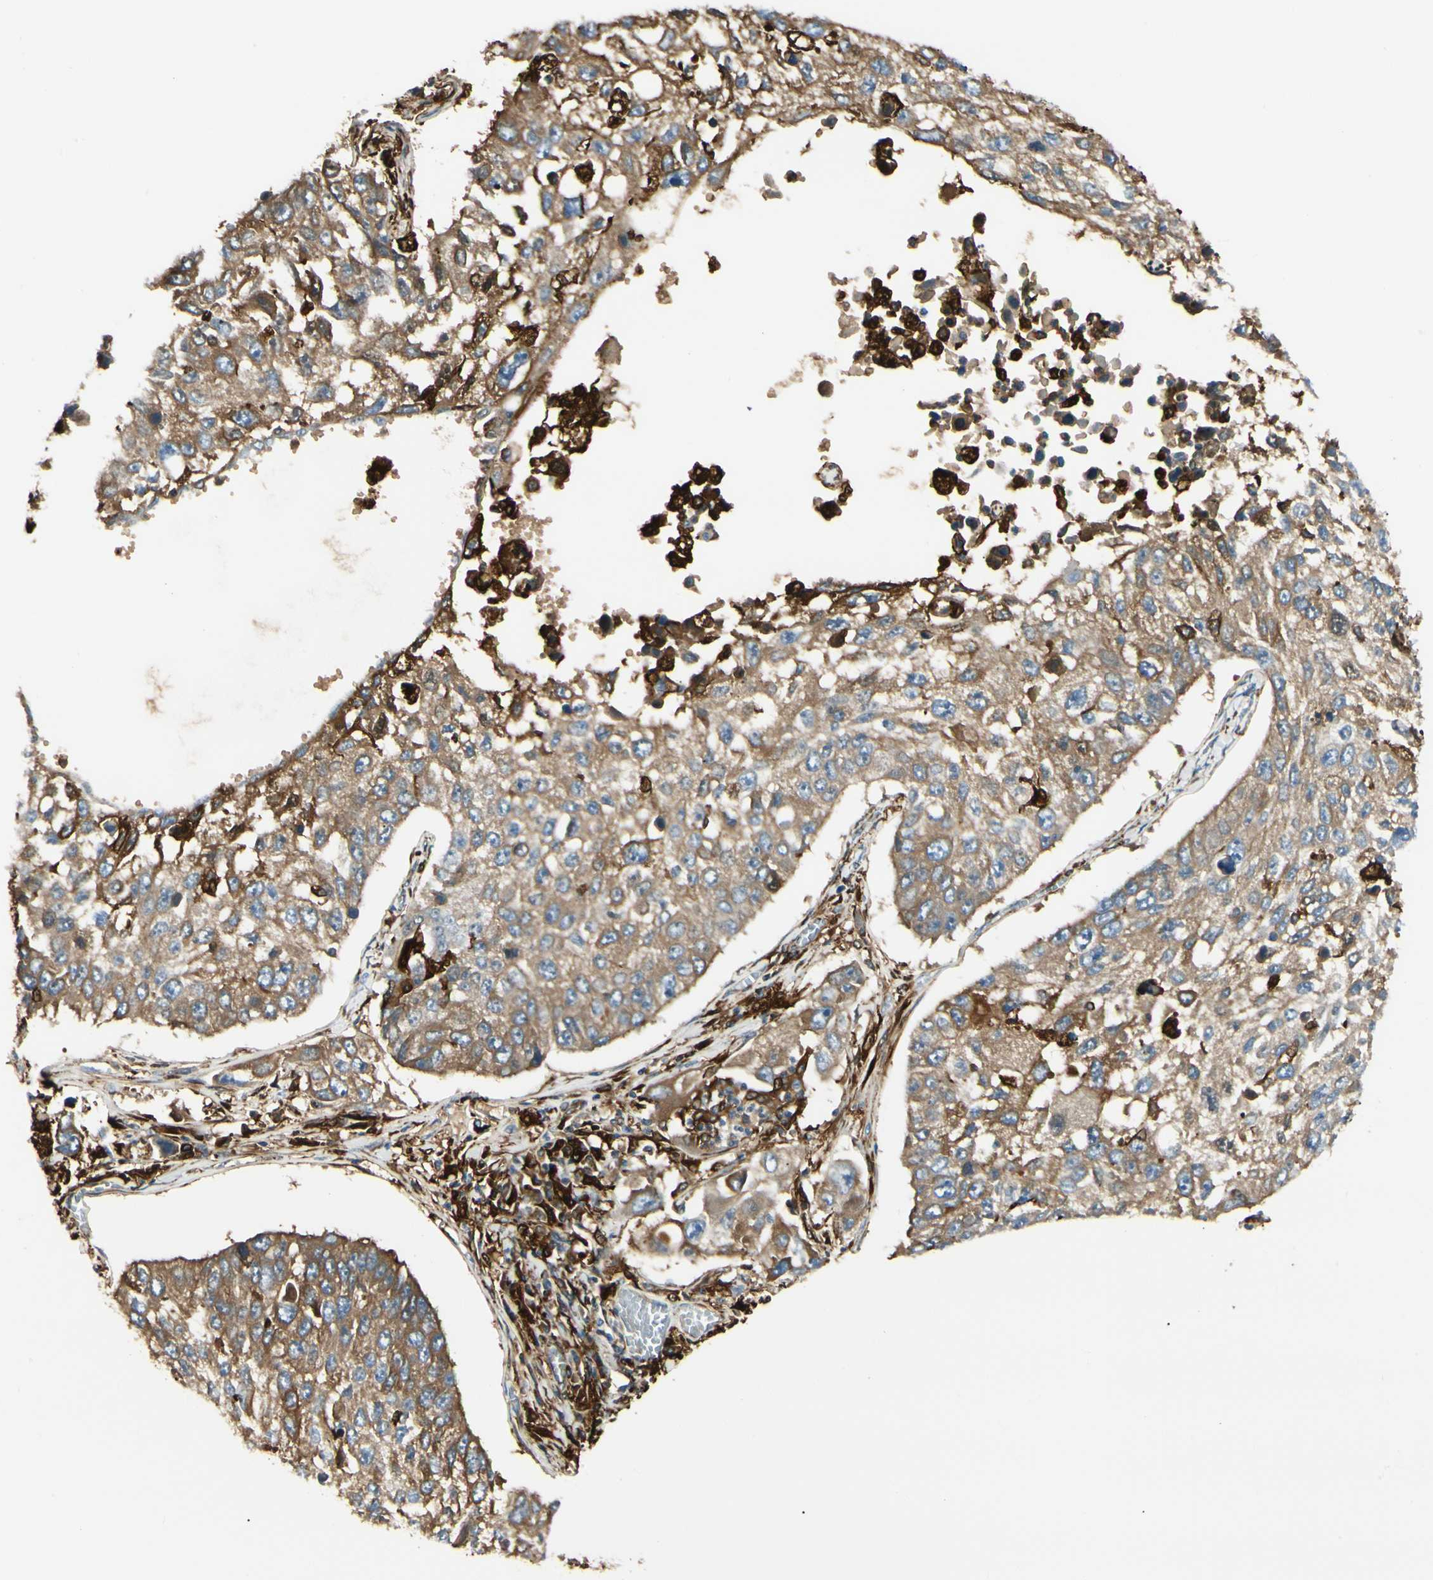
{"staining": {"intensity": "moderate", "quantity": ">75%", "location": "cytoplasmic/membranous"}, "tissue": "lung cancer", "cell_type": "Tumor cells", "image_type": "cancer", "snomed": [{"axis": "morphology", "description": "Squamous cell carcinoma, NOS"}, {"axis": "topography", "description": "Lung"}], "caption": "Lung cancer stained for a protein (brown) shows moderate cytoplasmic/membranous positive staining in about >75% of tumor cells.", "gene": "FTH1", "patient": {"sex": "male", "age": 71}}